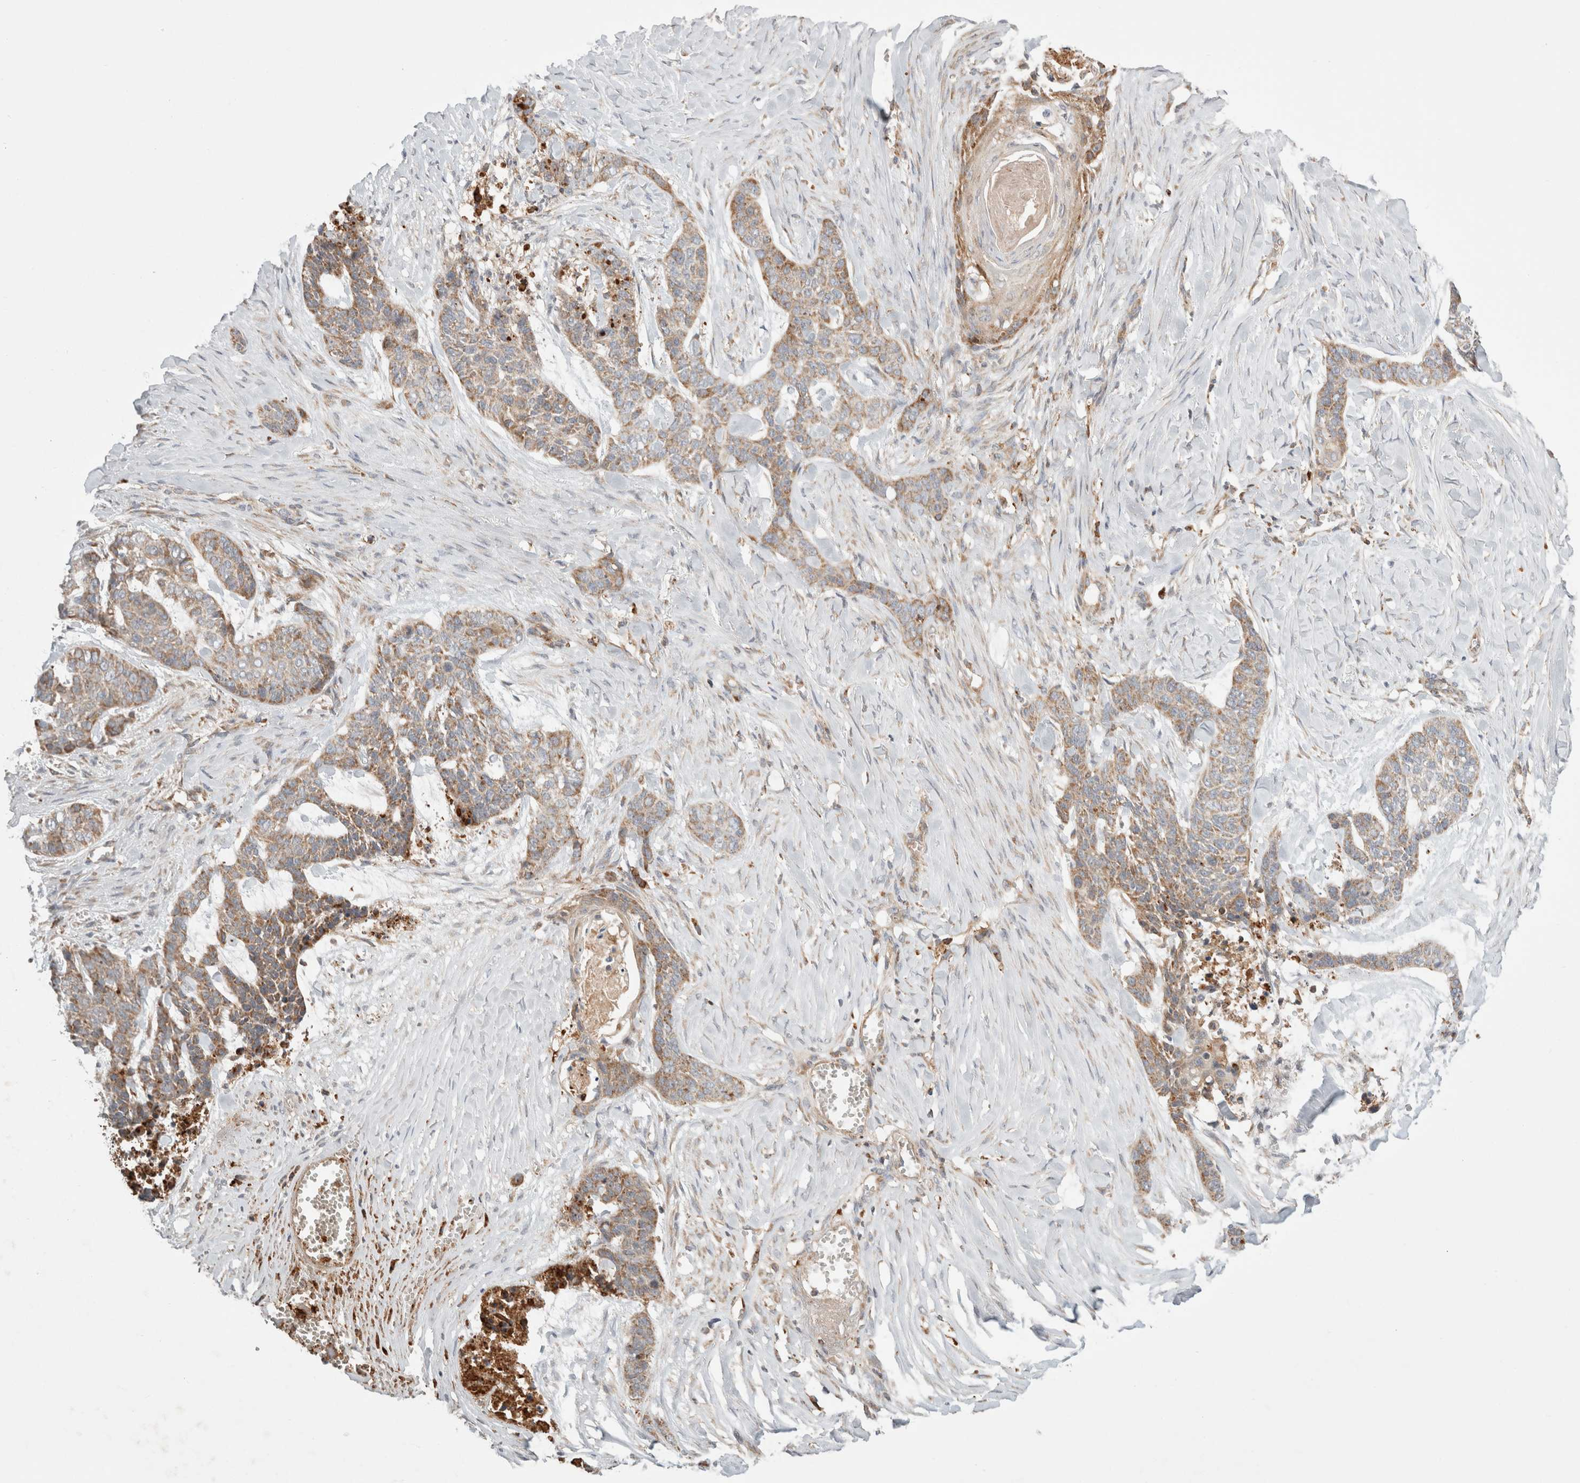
{"staining": {"intensity": "moderate", "quantity": ">75%", "location": "cytoplasmic/membranous"}, "tissue": "skin cancer", "cell_type": "Tumor cells", "image_type": "cancer", "snomed": [{"axis": "morphology", "description": "Basal cell carcinoma"}, {"axis": "topography", "description": "Skin"}], "caption": "Skin cancer was stained to show a protein in brown. There is medium levels of moderate cytoplasmic/membranous expression in about >75% of tumor cells. Using DAB (3,3'-diaminobenzidine) (brown) and hematoxylin (blue) stains, captured at high magnification using brightfield microscopy.", "gene": "HROB", "patient": {"sex": "female", "age": 64}}